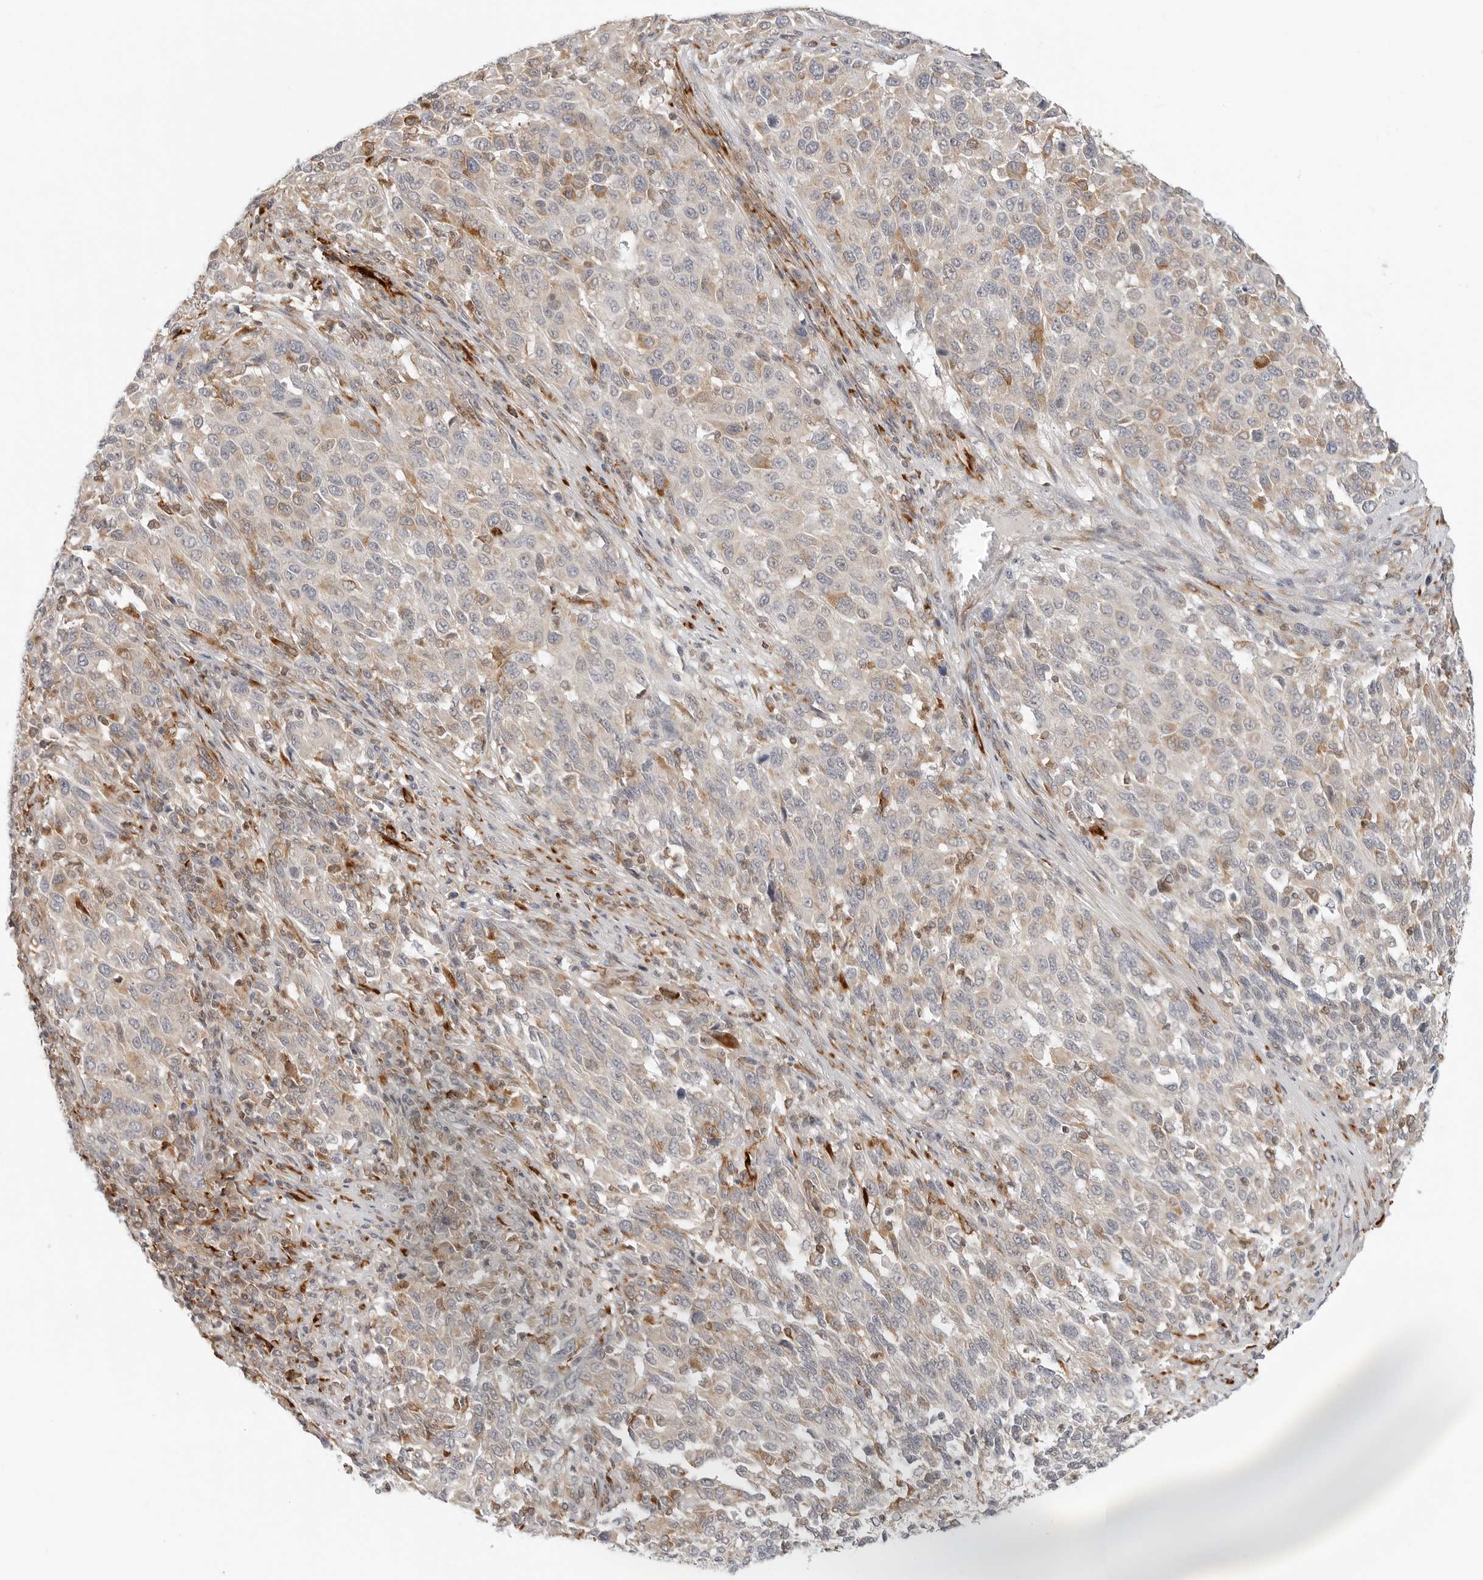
{"staining": {"intensity": "weak", "quantity": "<25%", "location": "cytoplasmic/membranous"}, "tissue": "melanoma", "cell_type": "Tumor cells", "image_type": "cancer", "snomed": [{"axis": "morphology", "description": "Malignant melanoma, Metastatic site"}, {"axis": "topography", "description": "Lymph node"}], "caption": "High power microscopy image of an IHC histopathology image of malignant melanoma (metastatic site), revealing no significant expression in tumor cells.", "gene": "C1QTNF1", "patient": {"sex": "male", "age": 61}}